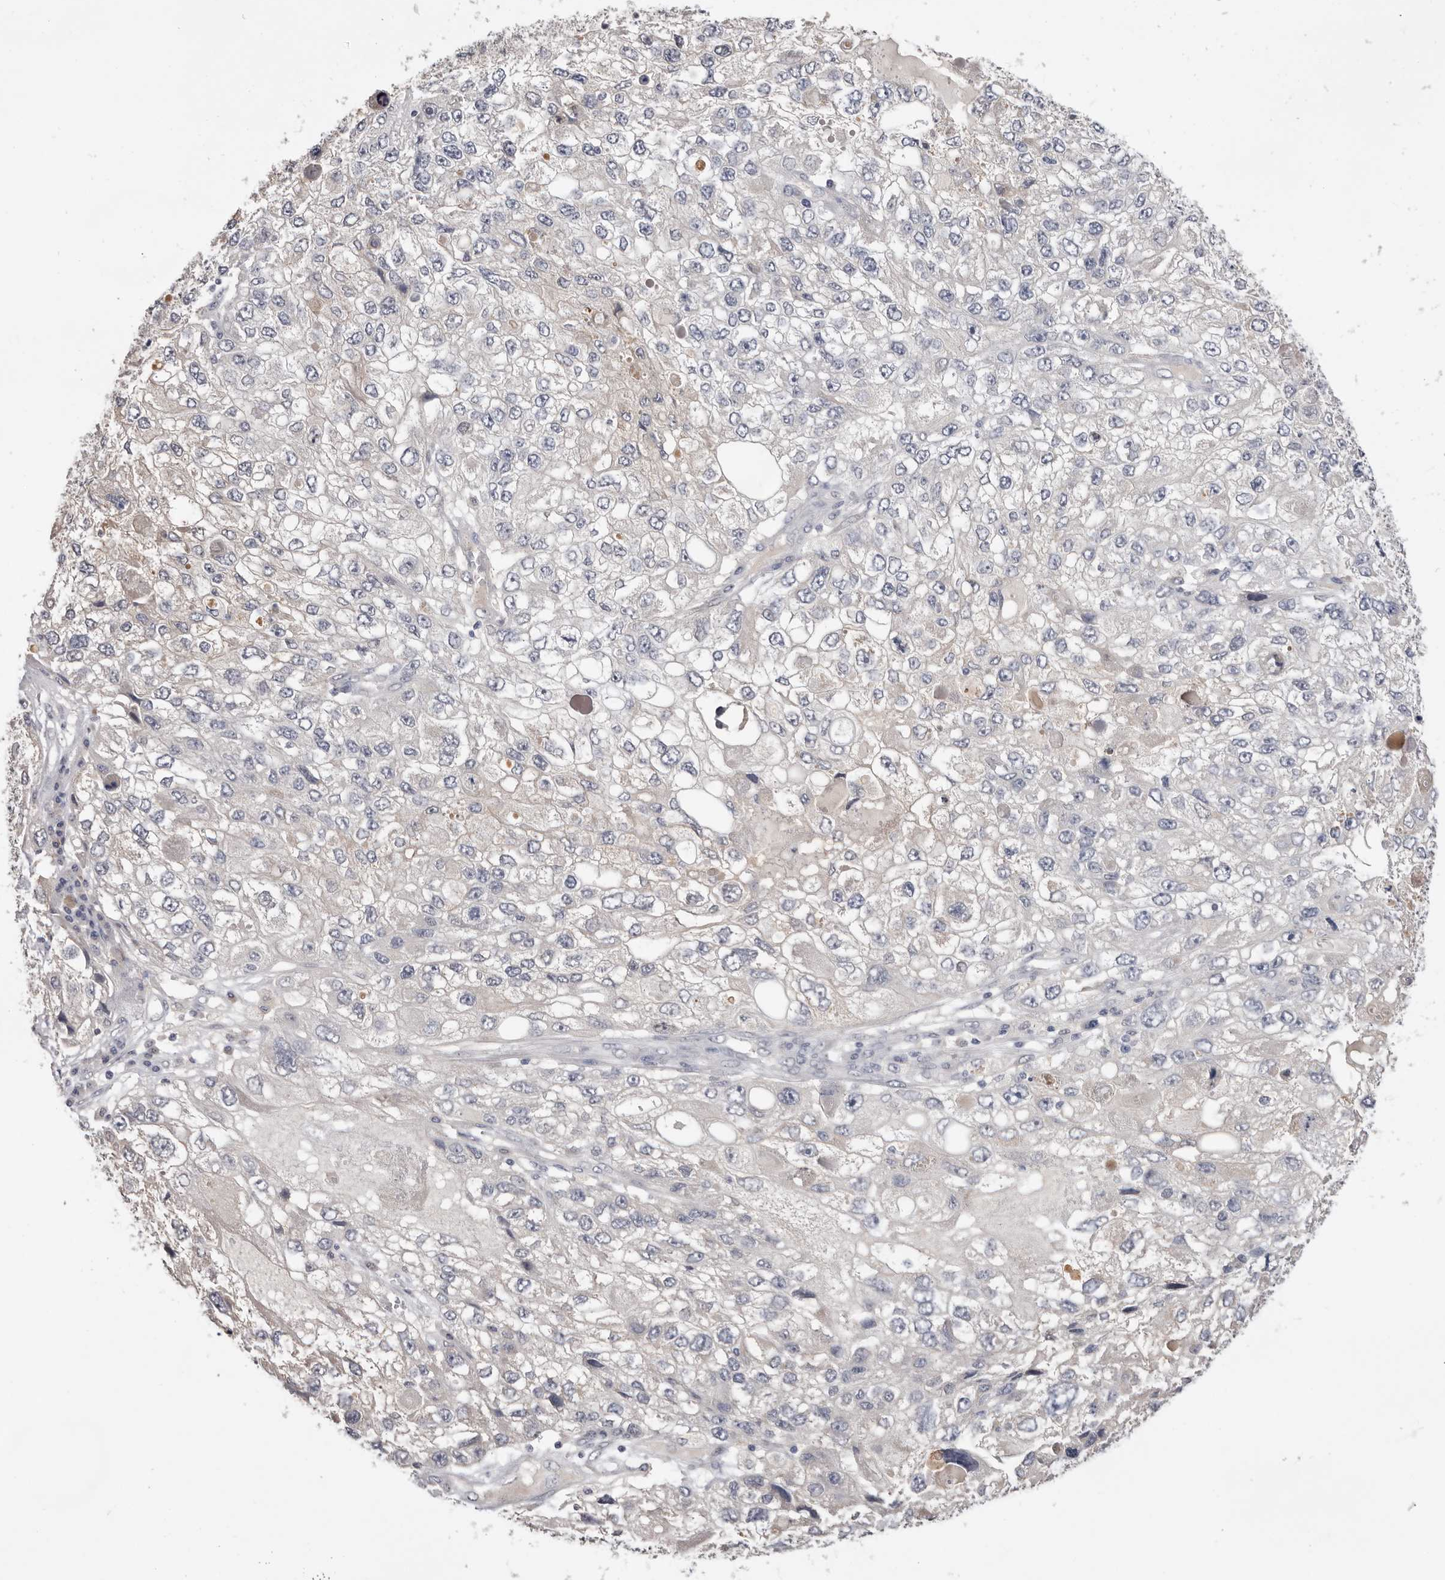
{"staining": {"intensity": "negative", "quantity": "none", "location": "none"}, "tissue": "endometrial cancer", "cell_type": "Tumor cells", "image_type": "cancer", "snomed": [{"axis": "morphology", "description": "Adenocarcinoma, NOS"}, {"axis": "topography", "description": "Endometrium"}], "caption": "The immunohistochemistry (IHC) micrograph has no significant positivity in tumor cells of adenocarcinoma (endometrial) tissue.", "gene": "DOP1A", "patient": {"sex": "female", "age": 49}}